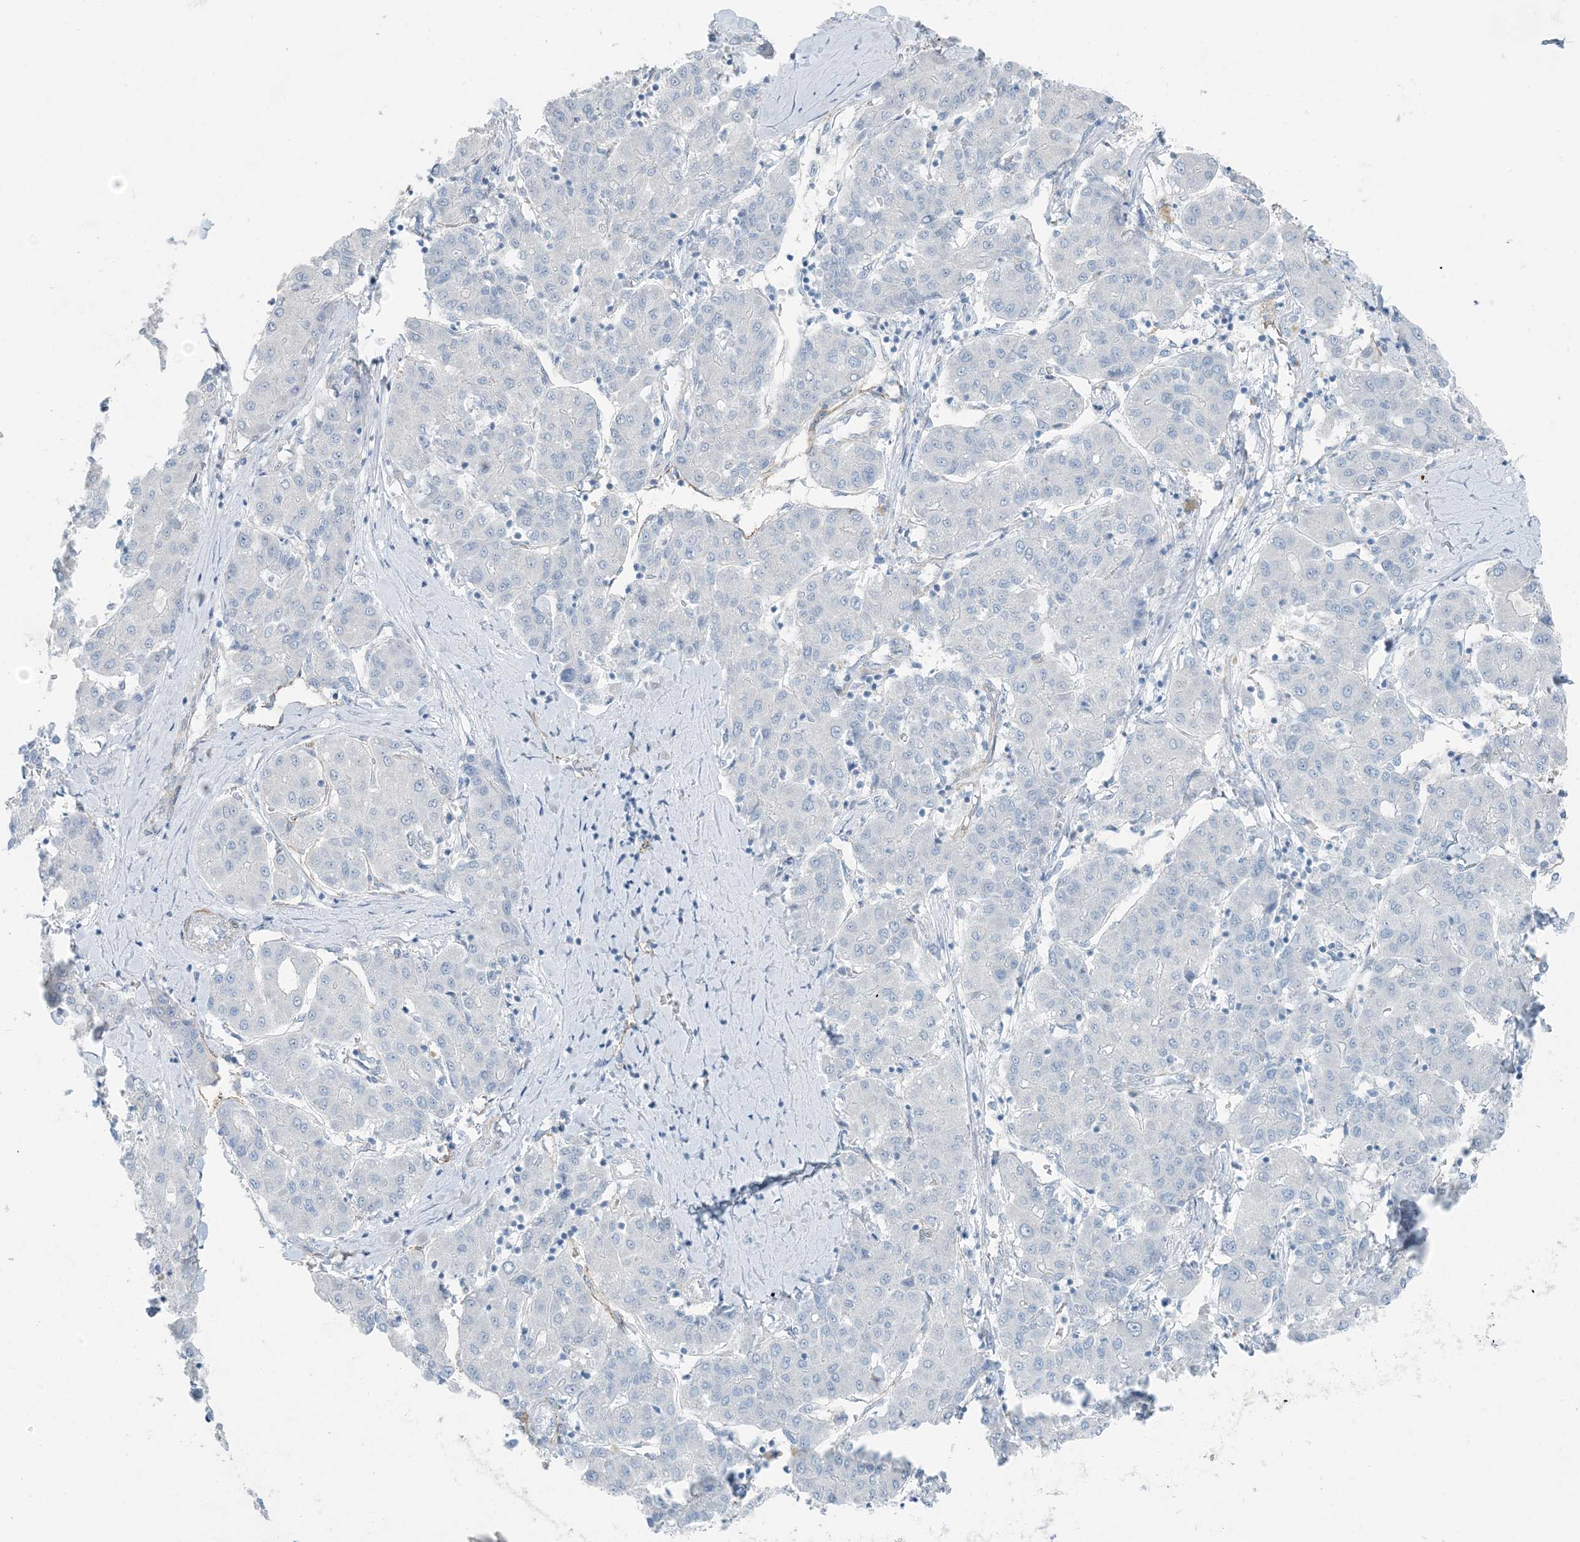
{"staining": {"intensity": "negative", "quantity": "none", "location": "none"}, "tissue": "liver cancer", "cell_type": "Tumor cells", "image_type": "cancer", "snomed": [{"axis": "morphology", "description": "Carcinoma, Hepatocellular, NOS"}, {"axis": "topography", "description": "Liver"}], "caption": "IHC histopathology image of human liver cancer (hepatocellular carcinoma) stained for a protein (brown), which demonstrates no staining in tumor cells. The staining is performed using DAB (3,3'-diaminobenzidine) brown chromogen with nuclei counter-stained in using hematoxylin.", "gene": "PGM5", "patient": {"sex": "male", "age": 65}}